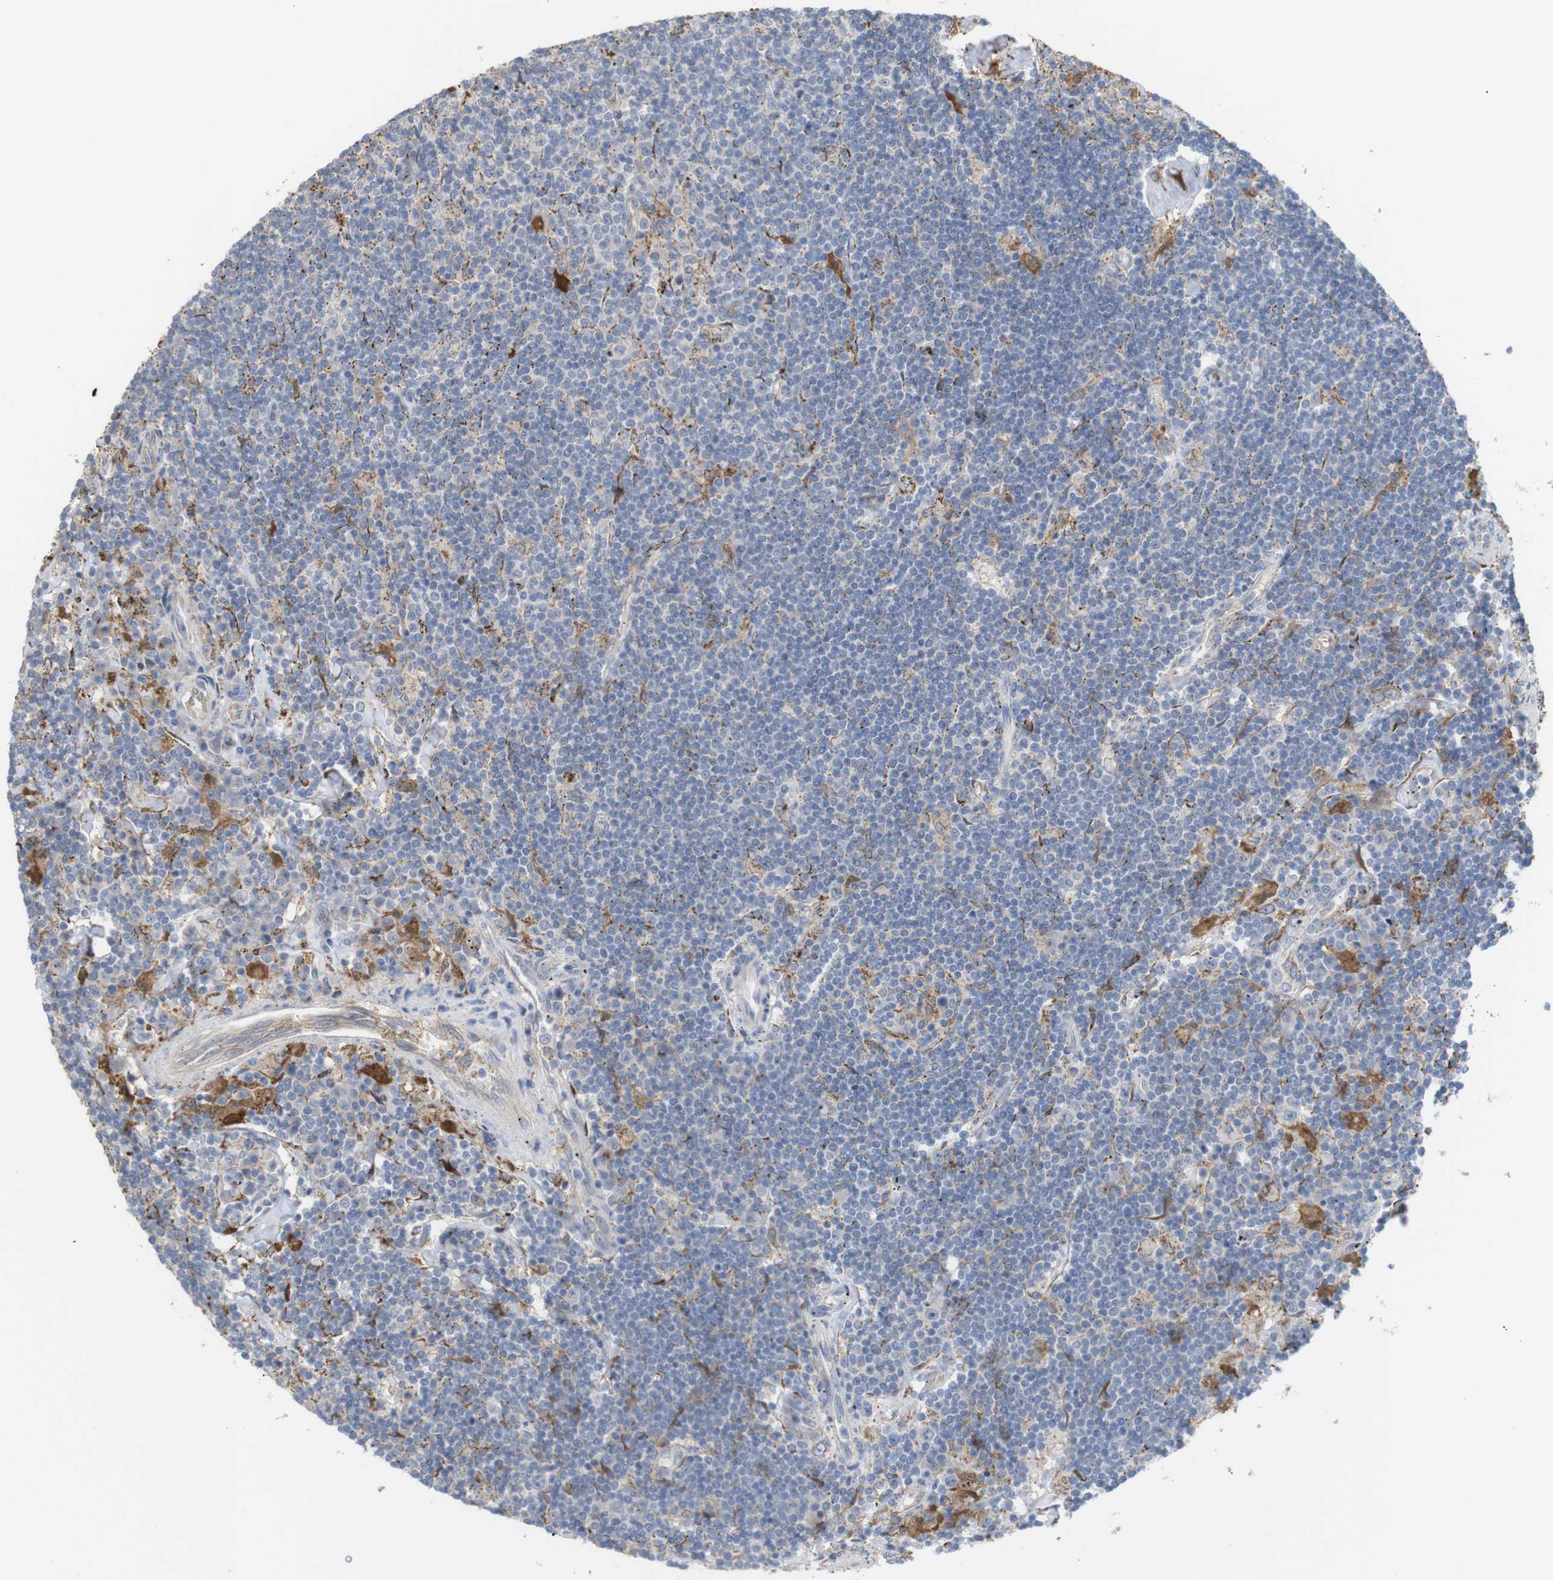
{"staining": {"intensity": "negative", "quantity": "none", "location": "none"}, "tissue": "lymphoma", "cell_type": "Tumor cells", "image_type": "cancer", "snomed": [{"axis": "morphology", "description": "Malignant lymphoma, non-Hodgkin's type, Low grade"}, {"axis": "topography", "description": "Spleen"}], "caption": "Tumor cells show no significant staining in low-grade malignant lymphoma, non-Hodgkin's type.", "gene": "PTPRR", "patient": {"sex": "male", "age": 76}}